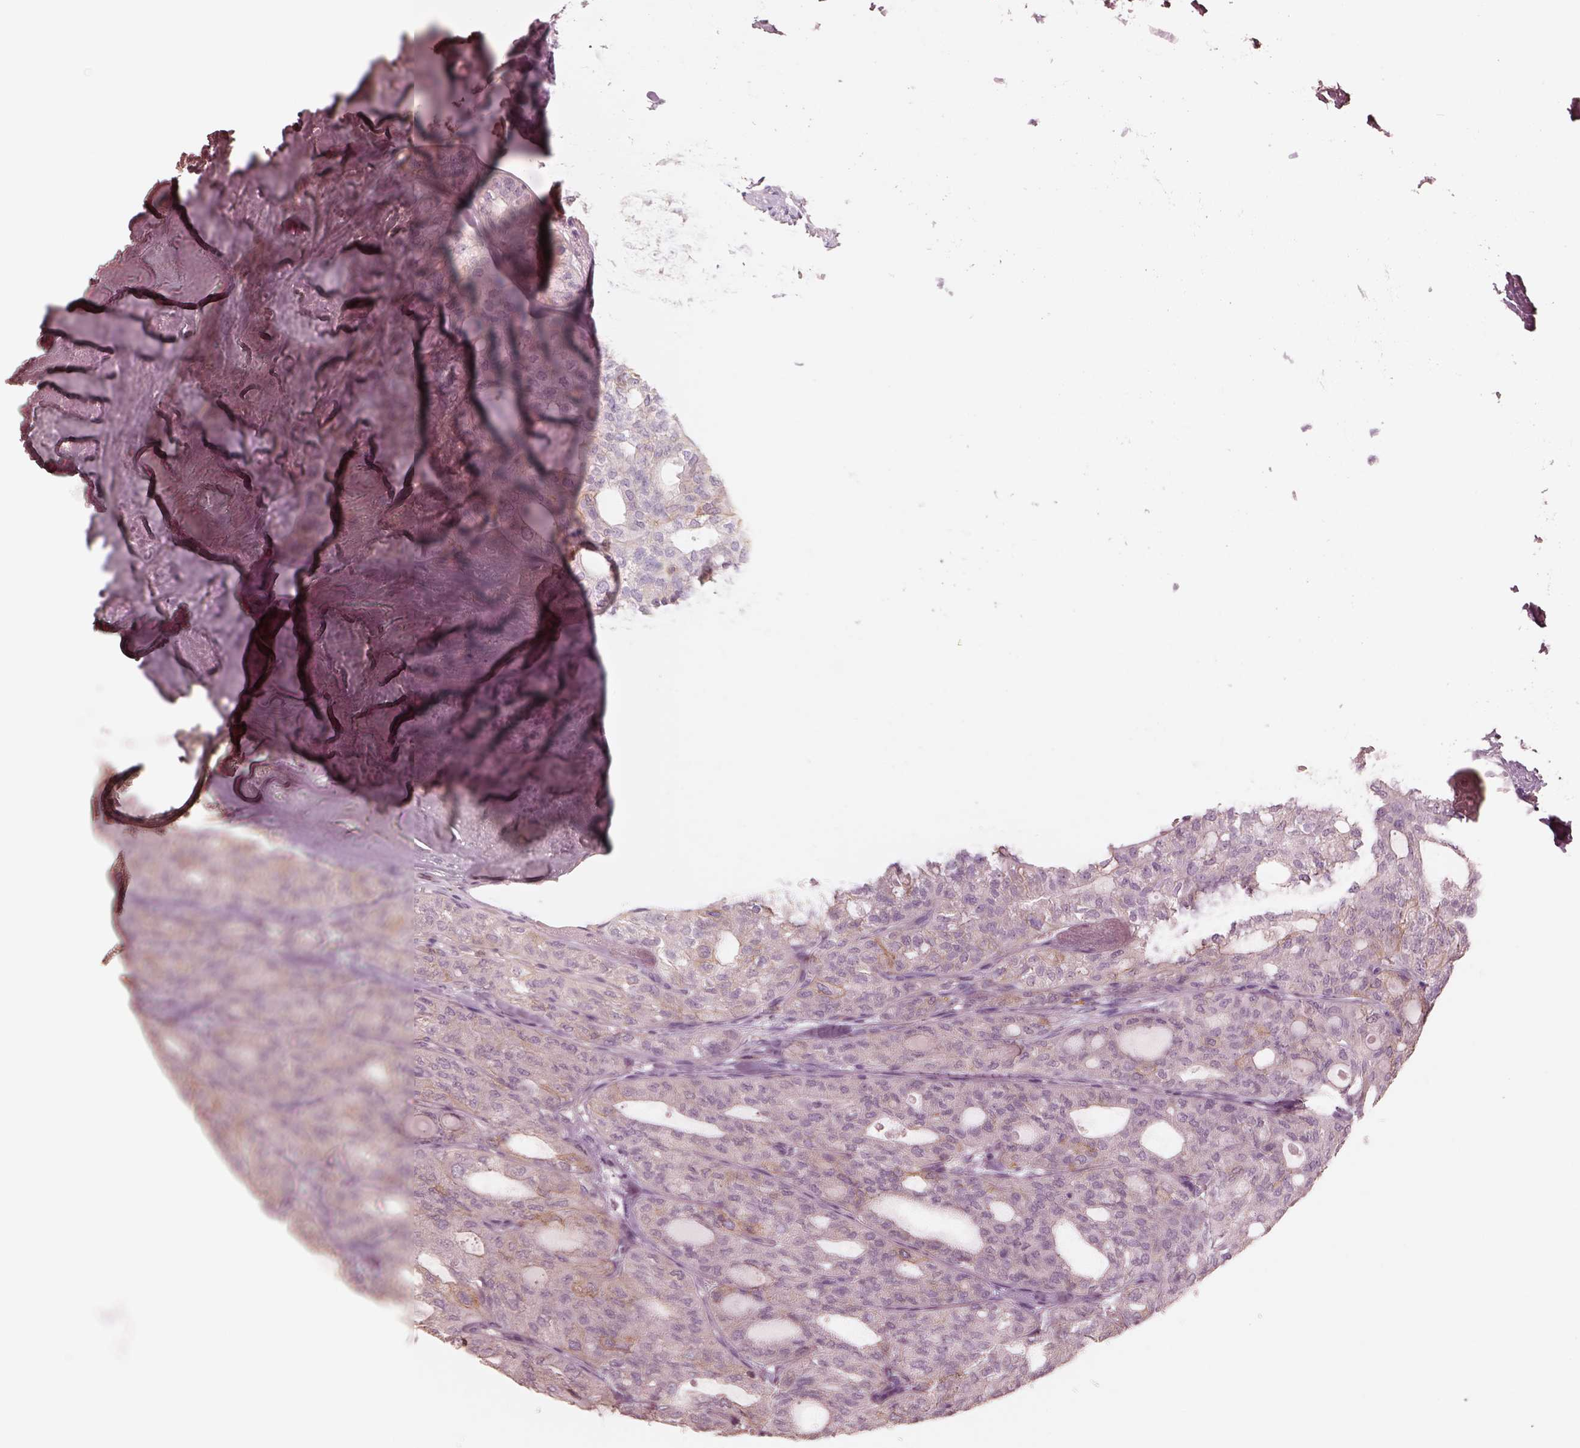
{"staining": {"intensity": "weak", "quantity": "<25%", "location": "cytoplasmic/membranous"}, "tissue": "thyroid cancer", "cell_type": "Tumor cells", "image_type": "cancer", "snomed": [{"axis": "morphology", "description": "Follicular adenoma carcinoma, NOS"}, {"axis": "topography", "description": "Thyroid gland"}], "caption": "An immunohistochemistry micrograph of thyroid cancer (follicular adenoma carcinoma) is shown. There is no staining in tumor cells of thyroid cancer (follicular adenoma carcinoma). (DAB (3,3'-diaminobenzidine) IHC with hematoxylin counter stain).", "gene": "GPRIN1", "patient": {"sex": "male", "age": 75}}